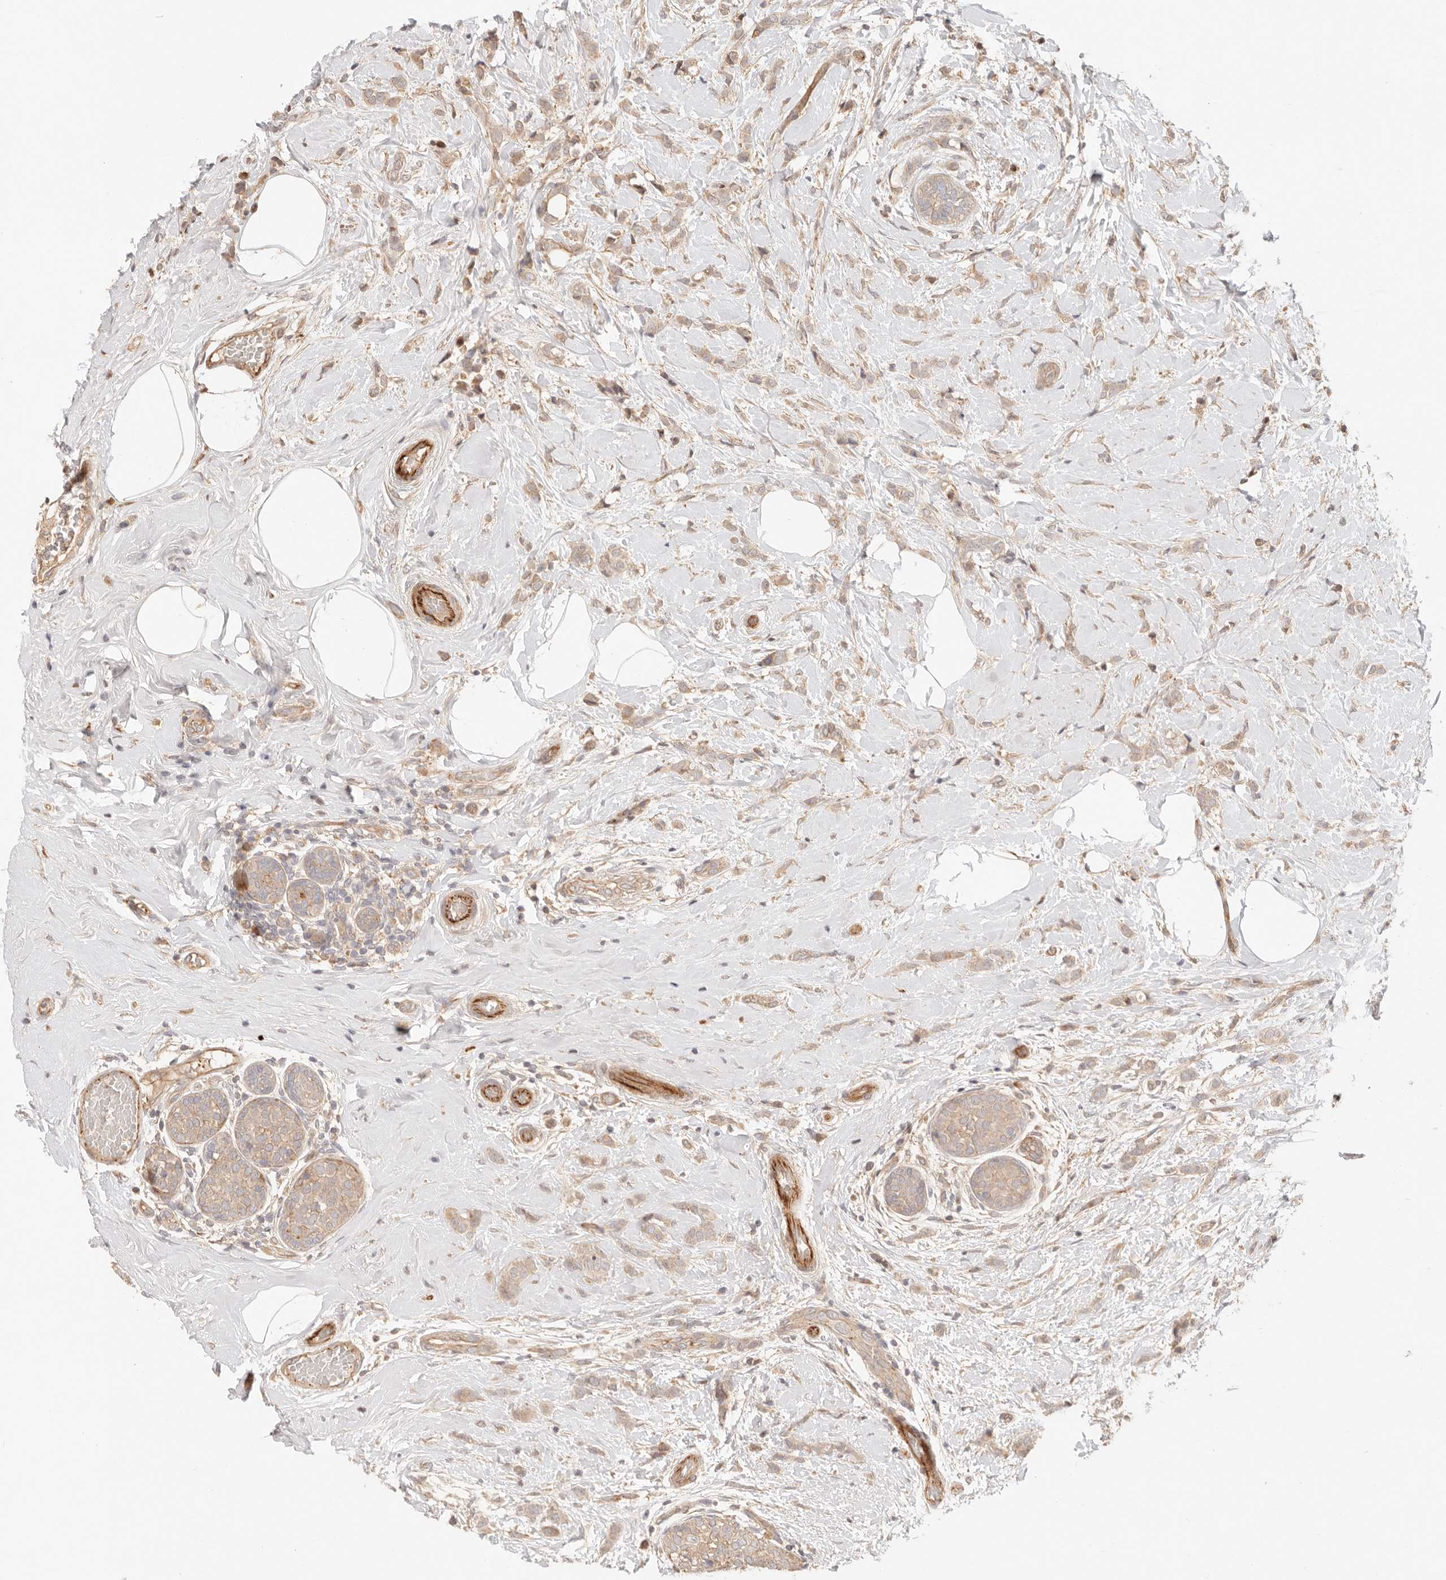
{"staining": {"intensity": "moderate", "quantity": ">75%", "location": "cytoplasmic/membranous"}, "tissue": "breast cancer", "cell_type": "Tumor cells", "image_type": "cancer", "snomed": [{"axis": "morphology", "description": "Lobular carcinoma, in situ"}, {"axis": "morphology", "description": "Lobular carcinoma"}, {"axis": "topography", "description": "Breast"}], "caption": "Breast lobular carcinoma stained with a brown dye reveals moderate cytoplasmic/membranous positive expression in about >75% of tumor cells.", "gene": "IL1R2", "patient": {"sex": "female", "age": 41}}